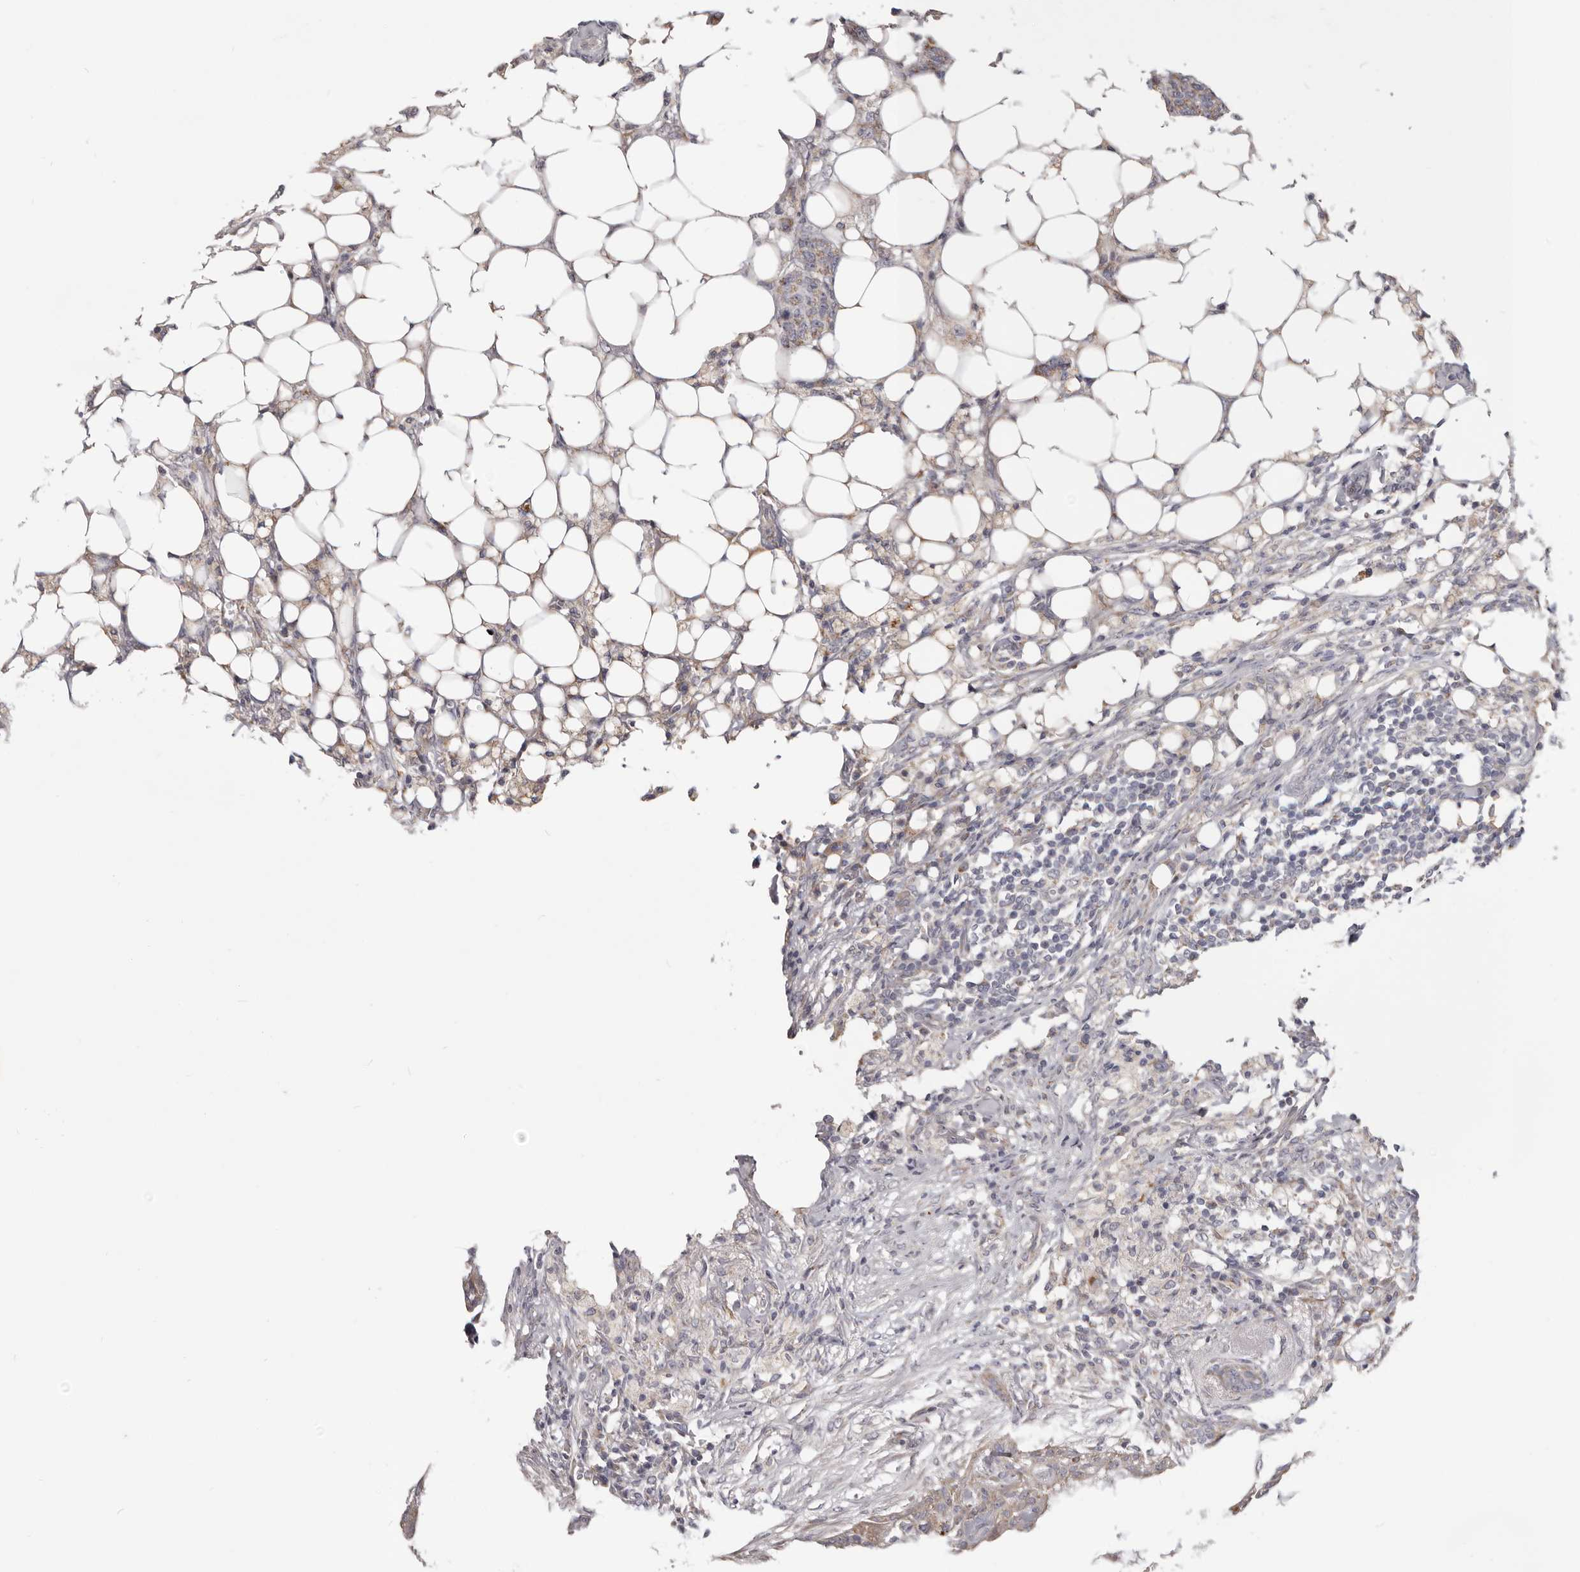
{"staining": {"intensity": "negative", "quantity": "none", "location": "none"}, "tissue": "breast cancer", "cell_type": "Tumor cells", "image_type": "cancer", "snomed": [{"axis": "morphology", "description": "Duct carcinoma"}, {"axis": "topography", "description": "Breast"}], "caption": "A micrograph of breast invasive ductal carcinoma stained for a protein reveals no brown staining in tumor cells.", "gene": "MRPS10", "patient": {"sex": "female", "age": 40}}